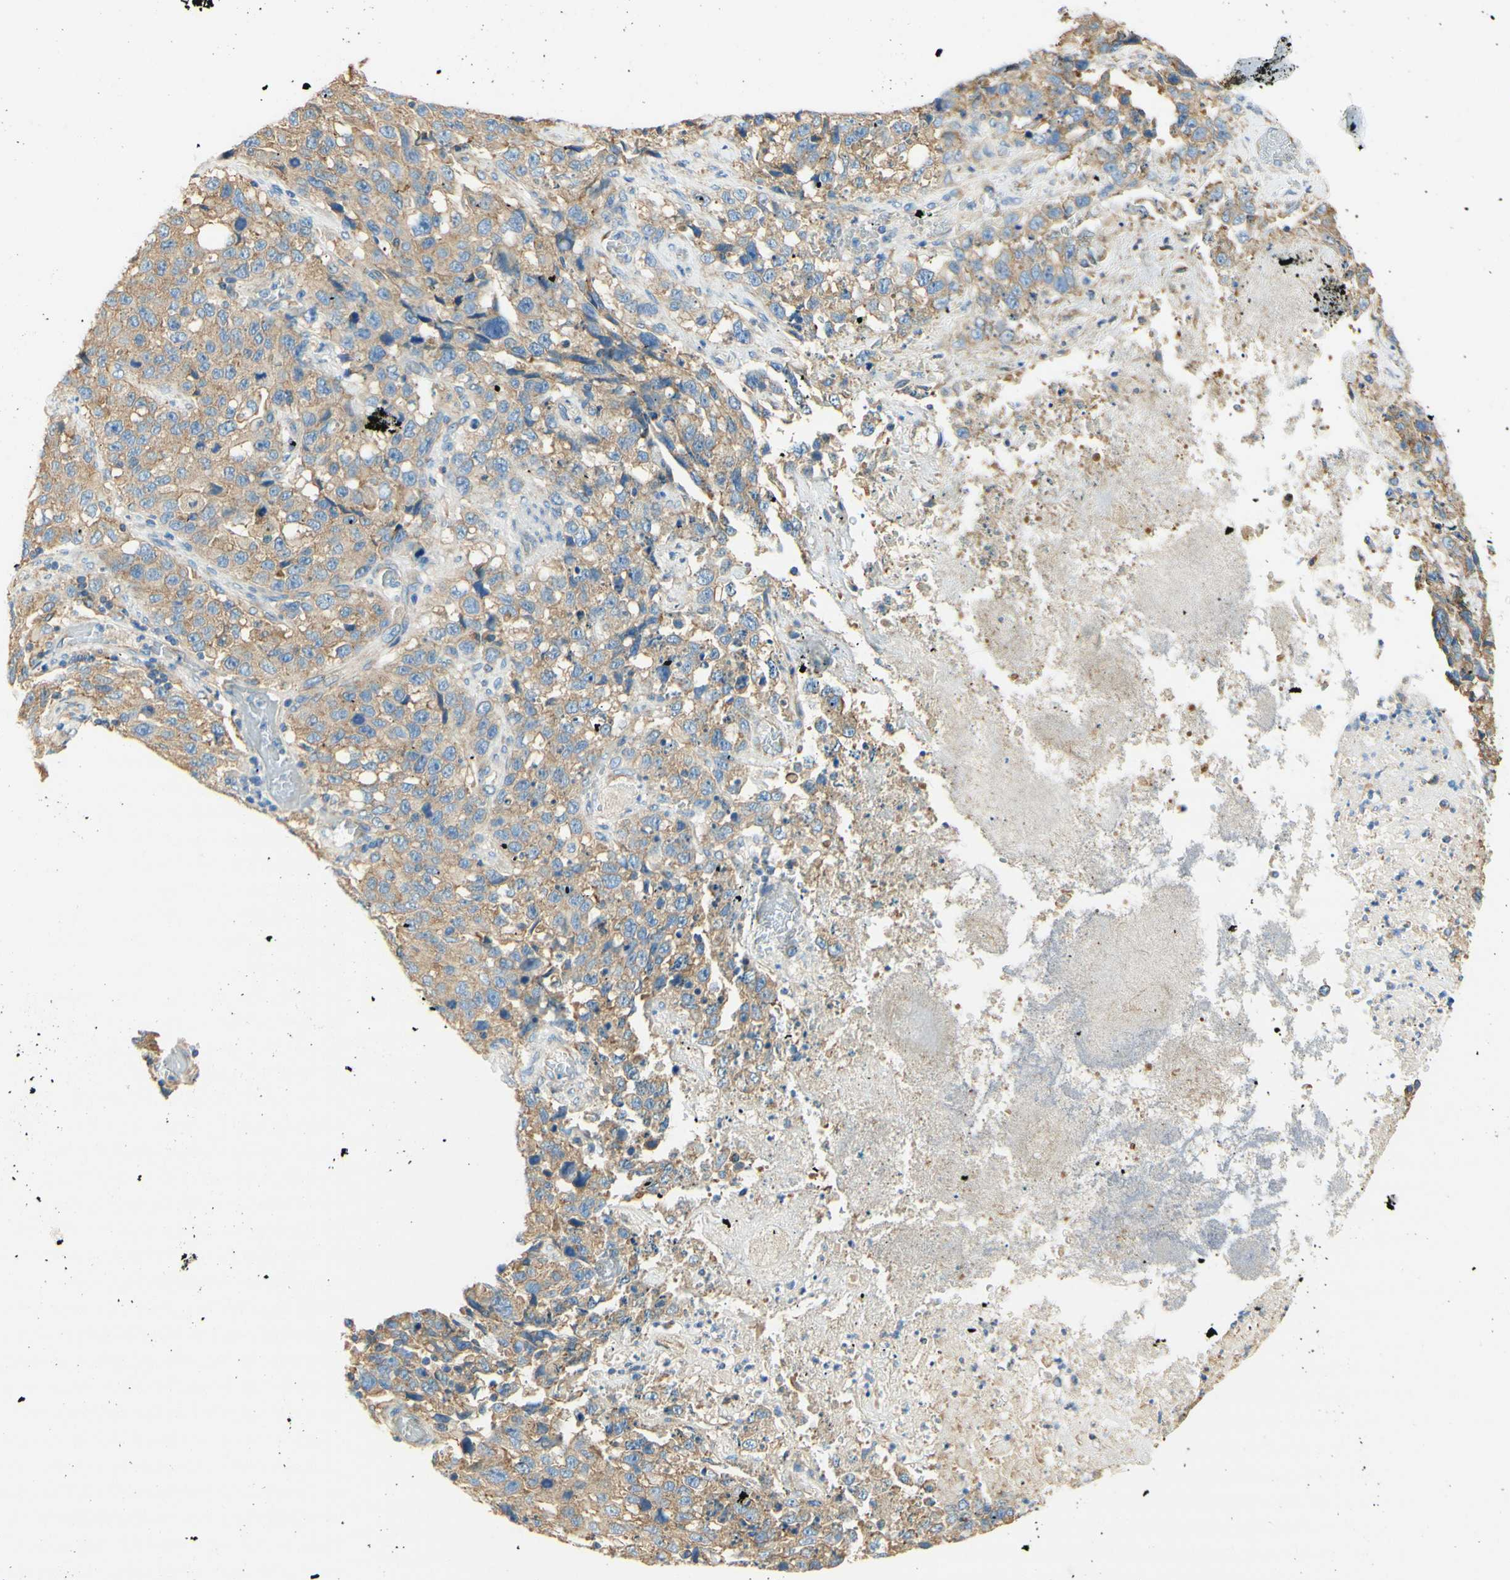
{"staining": {"intensity": "weak", "quantity": ">75%", "location": "cytoplasmic/membranous"}, "tissue": "stomach cancer", "cell_type": "Tumor cells", "image_type": "cancer", "snomed": [{"axis": "morphology", "description": "Normal tissue, NOS"}, {"axis": "morphology", "description": "Adenocarcinoma, NOS"}, {"axis": "topography", "description": "Stomach"}], "caption": "A brown stain highlights weak cytoplasmic/membranous positivity of a protein in human adenocarcinoma (stomach) tumor cells. The protein is shown in brown color, while the nuclei are stained blue.", "gene": "CLTC", "patient": {"sex": "male", "age": 48}}